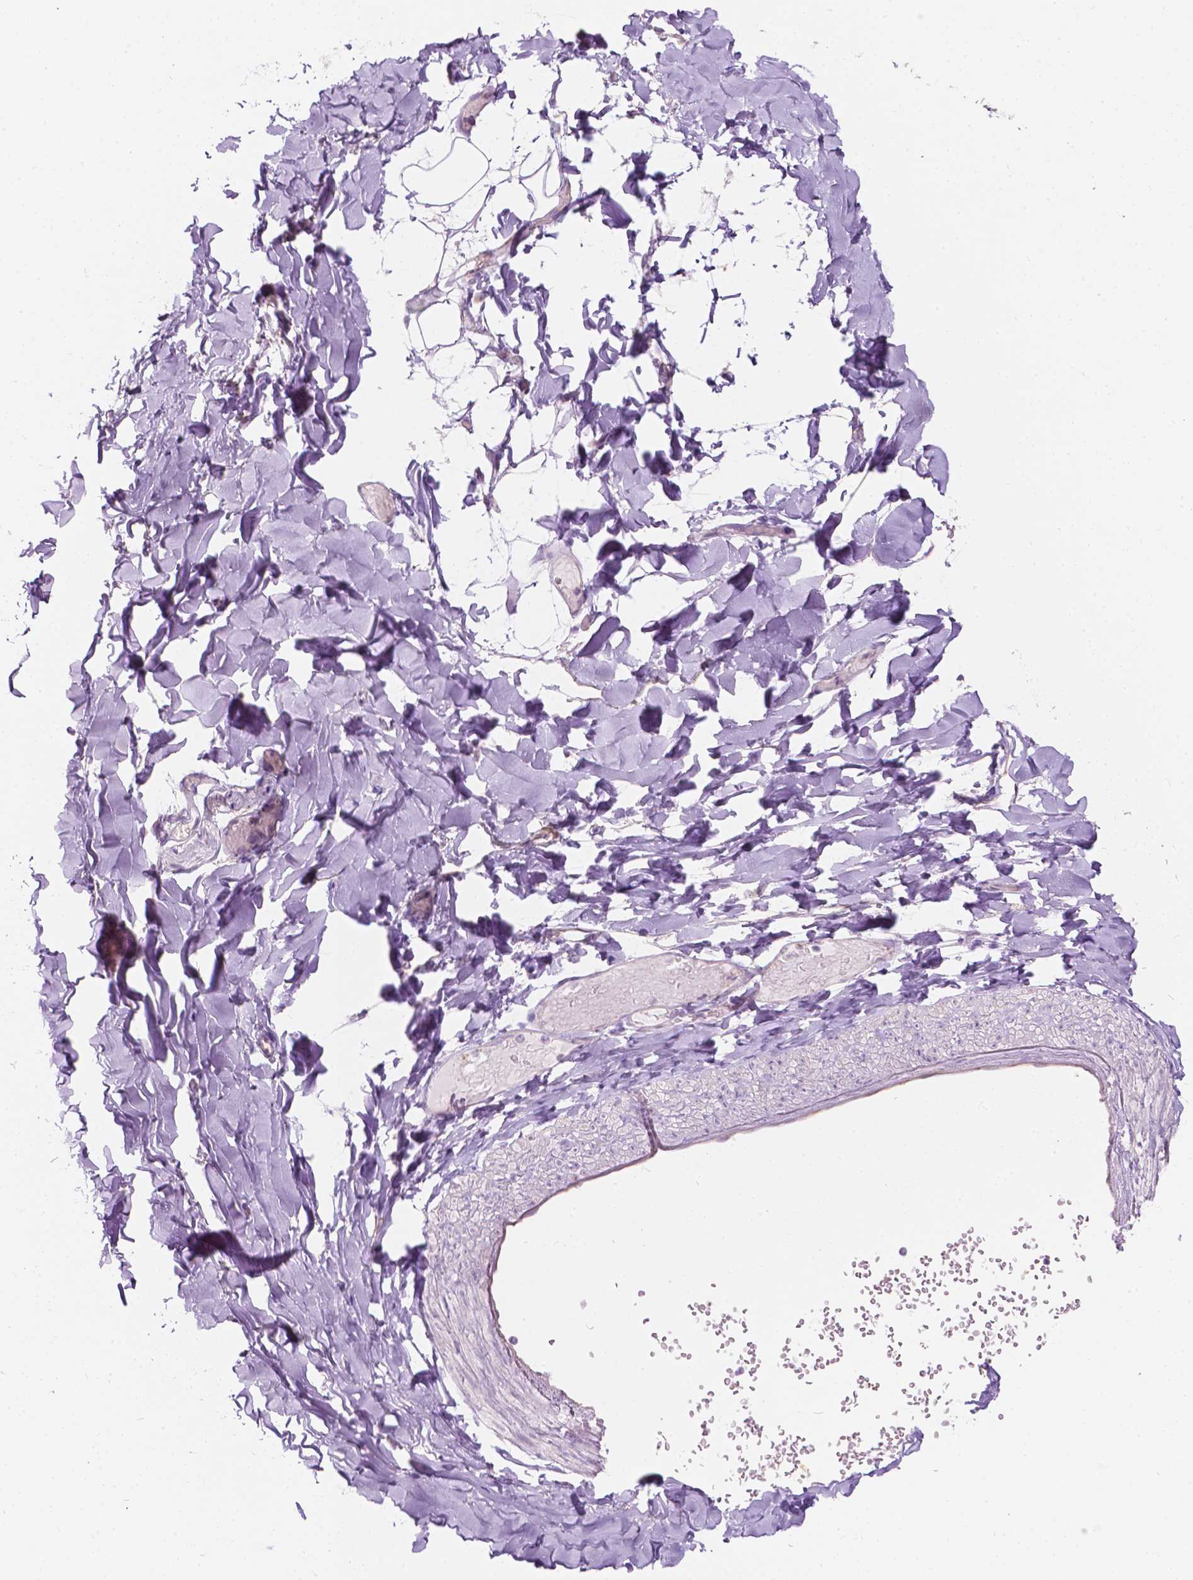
{"staining": {"intensity": "negative", "quantity": "none", "location": "none"}, "tissue": "adipose tissue", "cell_type": "Adipocytes", "image_type": "normal", "snomed": [{"axis": "morphology", "description": "Normal tissue, NOS"}, {"axis": "topography", "description": "Gallbladder"}, {"axis": "topography", "description": "Peripheral nerve tissue"}], "caption": "Immunohistochemistry (IHC) of unremarkable adipose tissue reveals no expression in adipocytes.", "gene": "NOS1AP", "patient": {"sex": "female", "age": 45}}